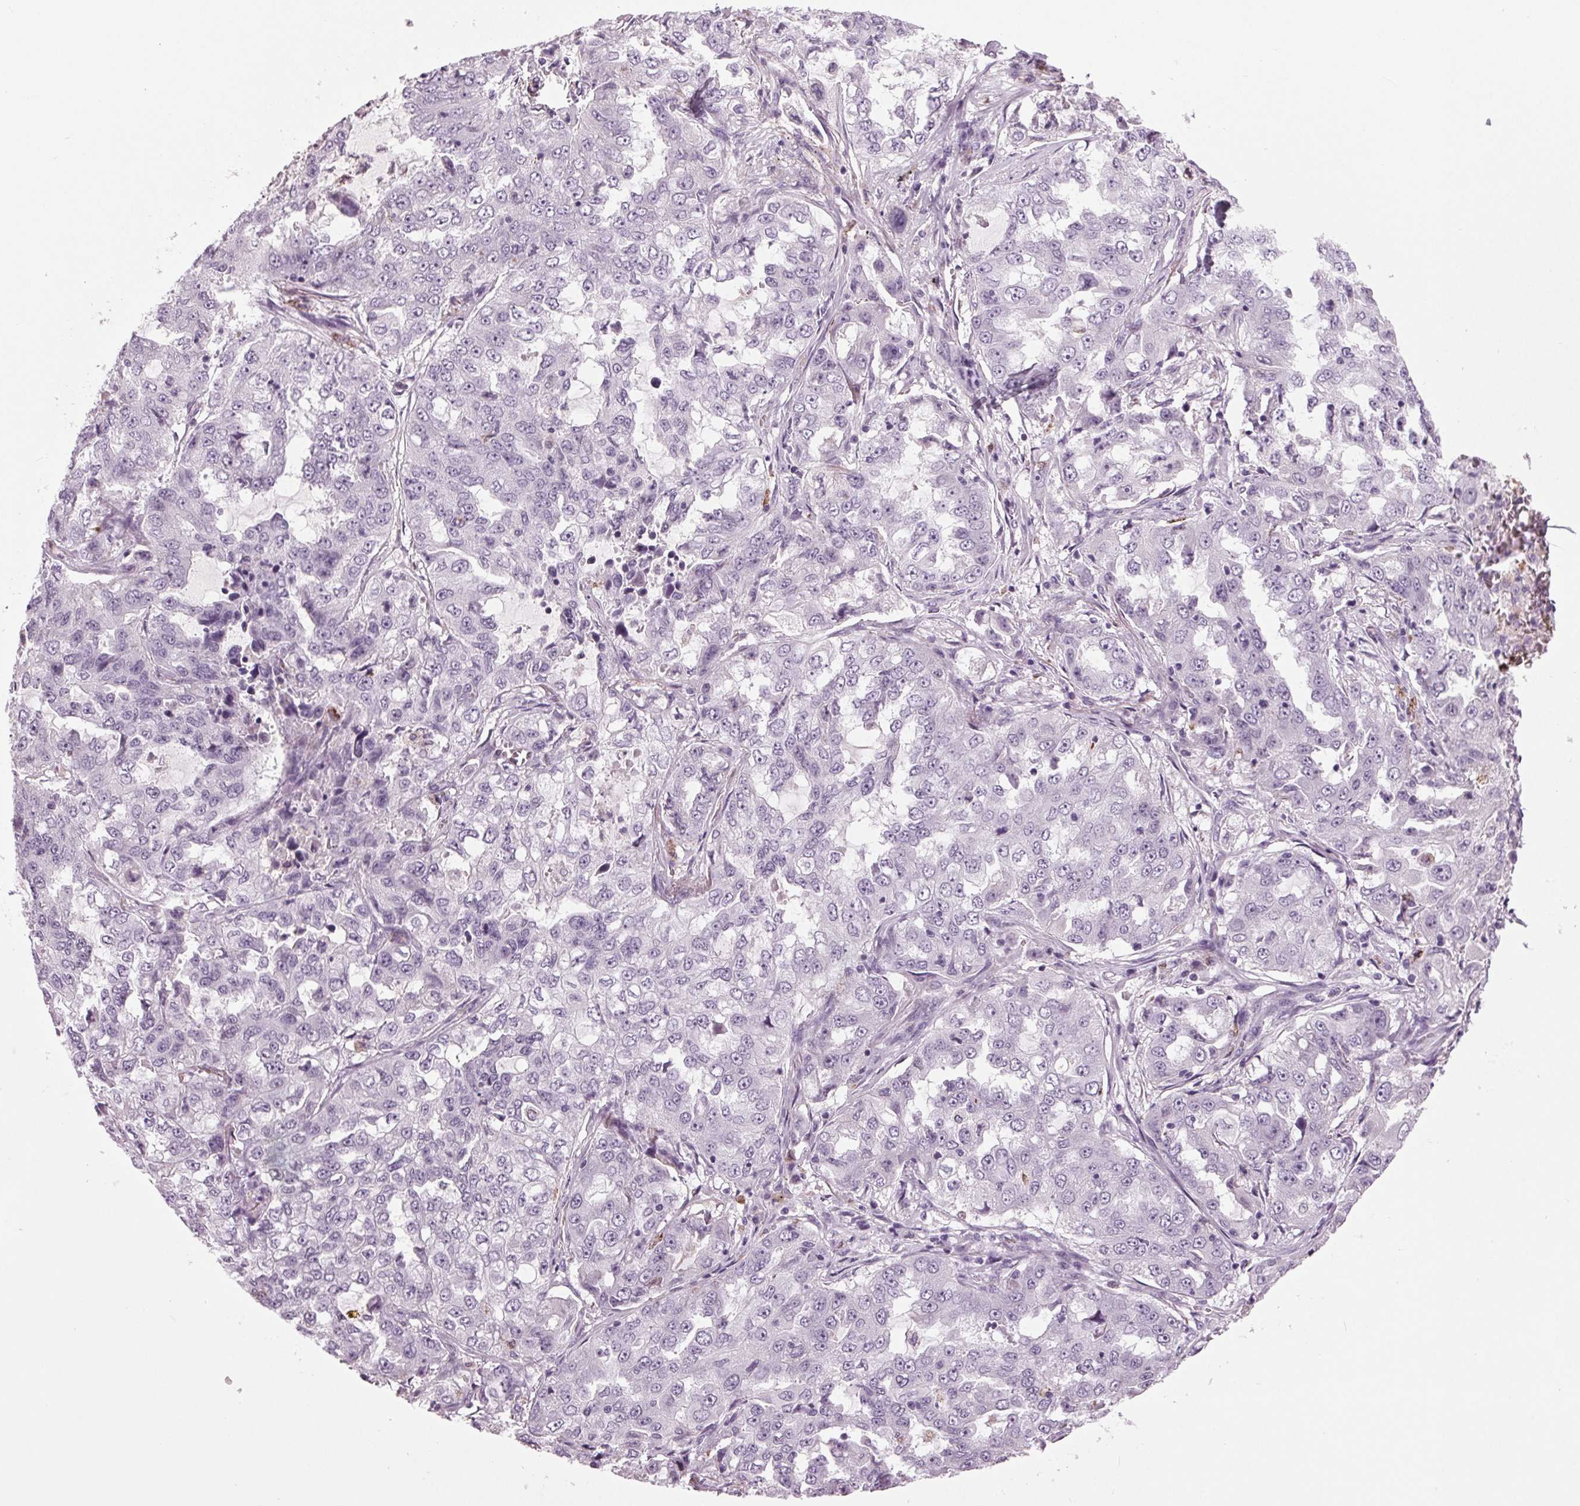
{"staining": {"intensity": "negative", "quantity": "none", "location": "none"}, "tissue": "lung cancer", "cell_type": "Tumor cells", "image_type": "cancer", "snomed": [{"axis": "morphology", "description": "Adenocarcinoma, NOS"}, {"axis": "topography", "description": "Lung"}], "caption": "IHC histopathology image of human lung cancer stained for a protein (brown), which displays no positivity in tumor cells.", "gene": "DNAH12", "patient": {"sex": "female", "age": 61}}